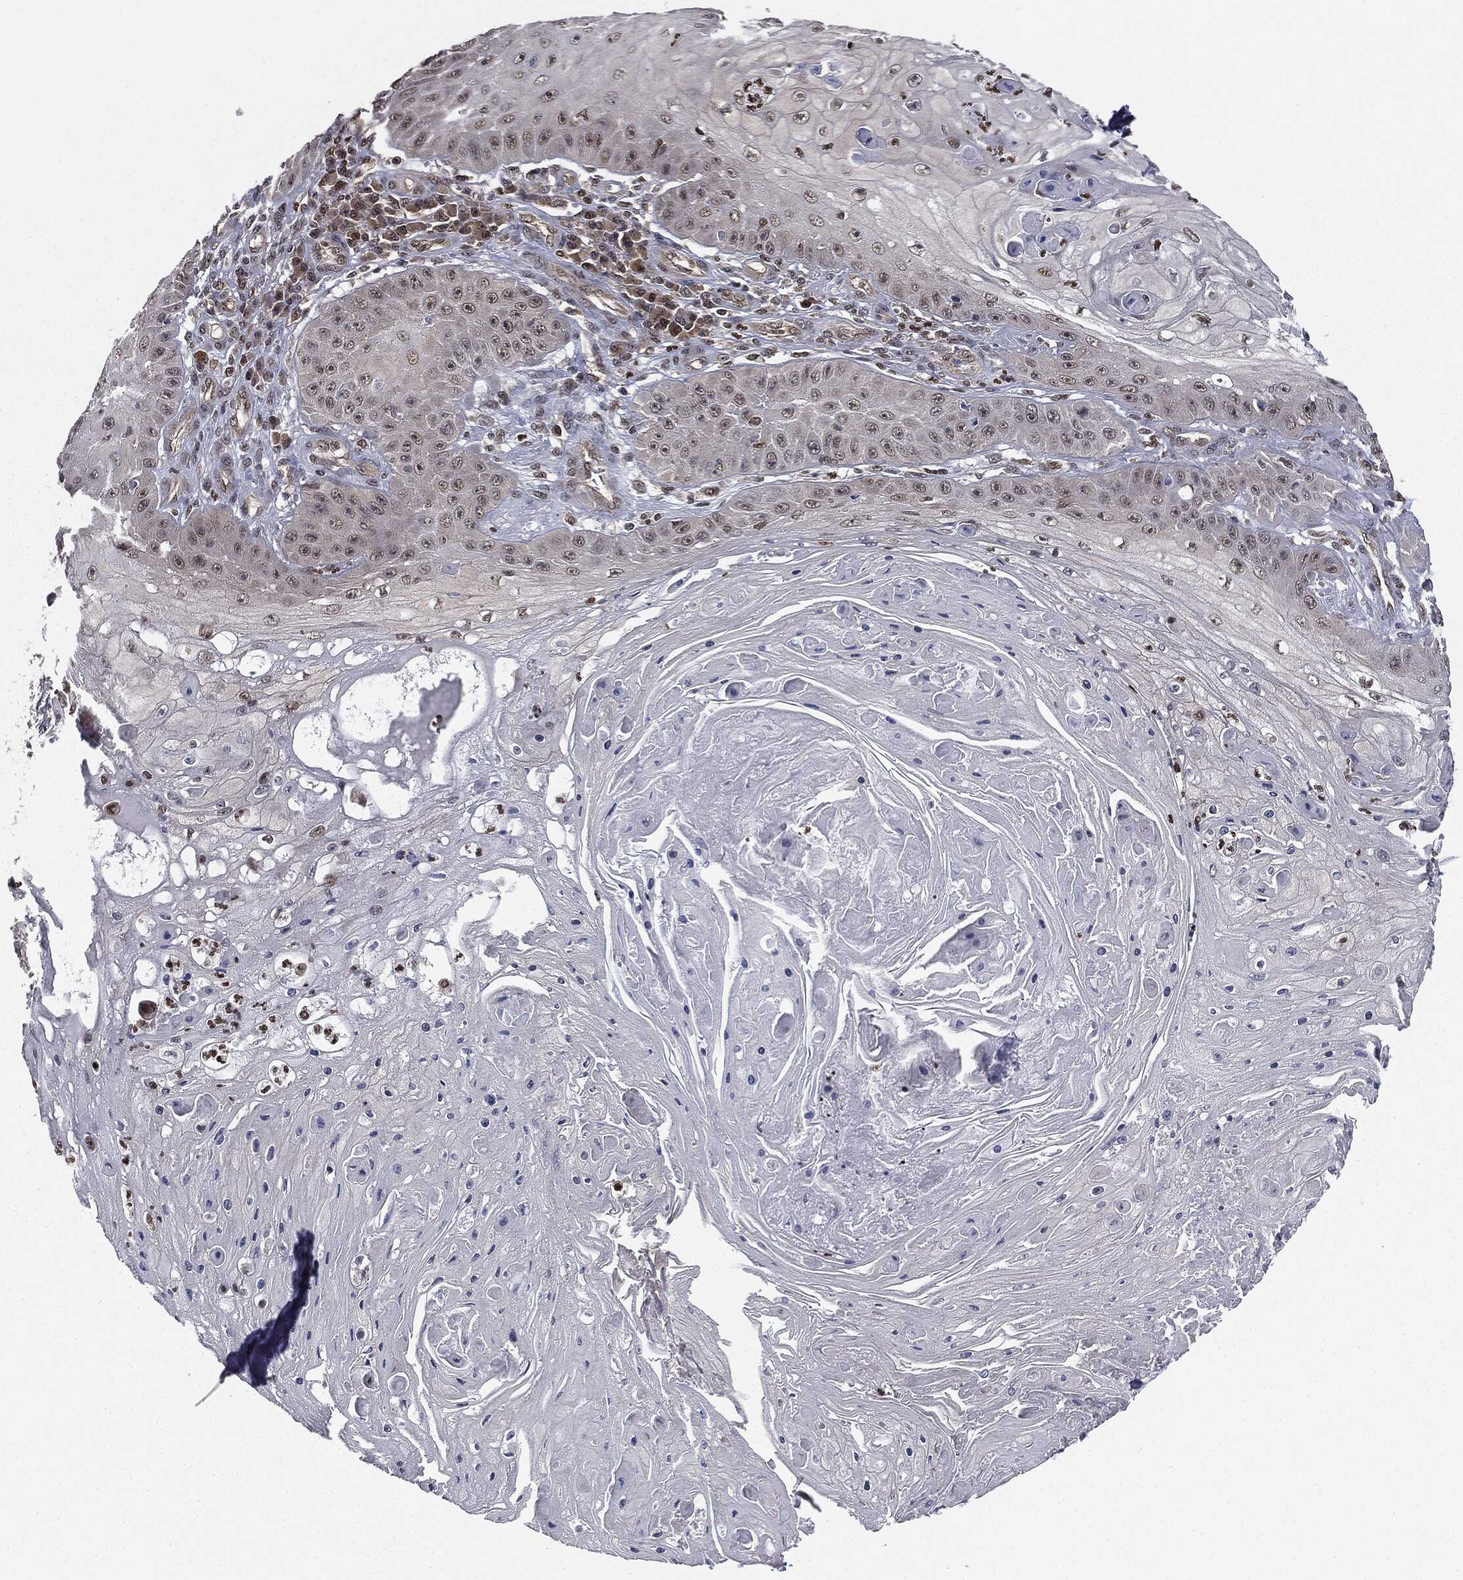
{"staining": {"intensity": "weak", "quantity": "<25%", "location": "nuclear"}, "tissue": "skin cancer", "cell_type": "Tumor cells", "image_type": "cancer", "snomed": [{"axis": "morphology", "description": "Squamous cell carcinoma, NOS"}, {"axis": "topography", "description": "Skin"}], "caption": "Squamous cell carcinoma (skin) was stained to show a protein in brown. There is no significant positivity in tumor cells.", "gene": "TBC1D22A", "patient": {"sex": "male", "age": 70}}